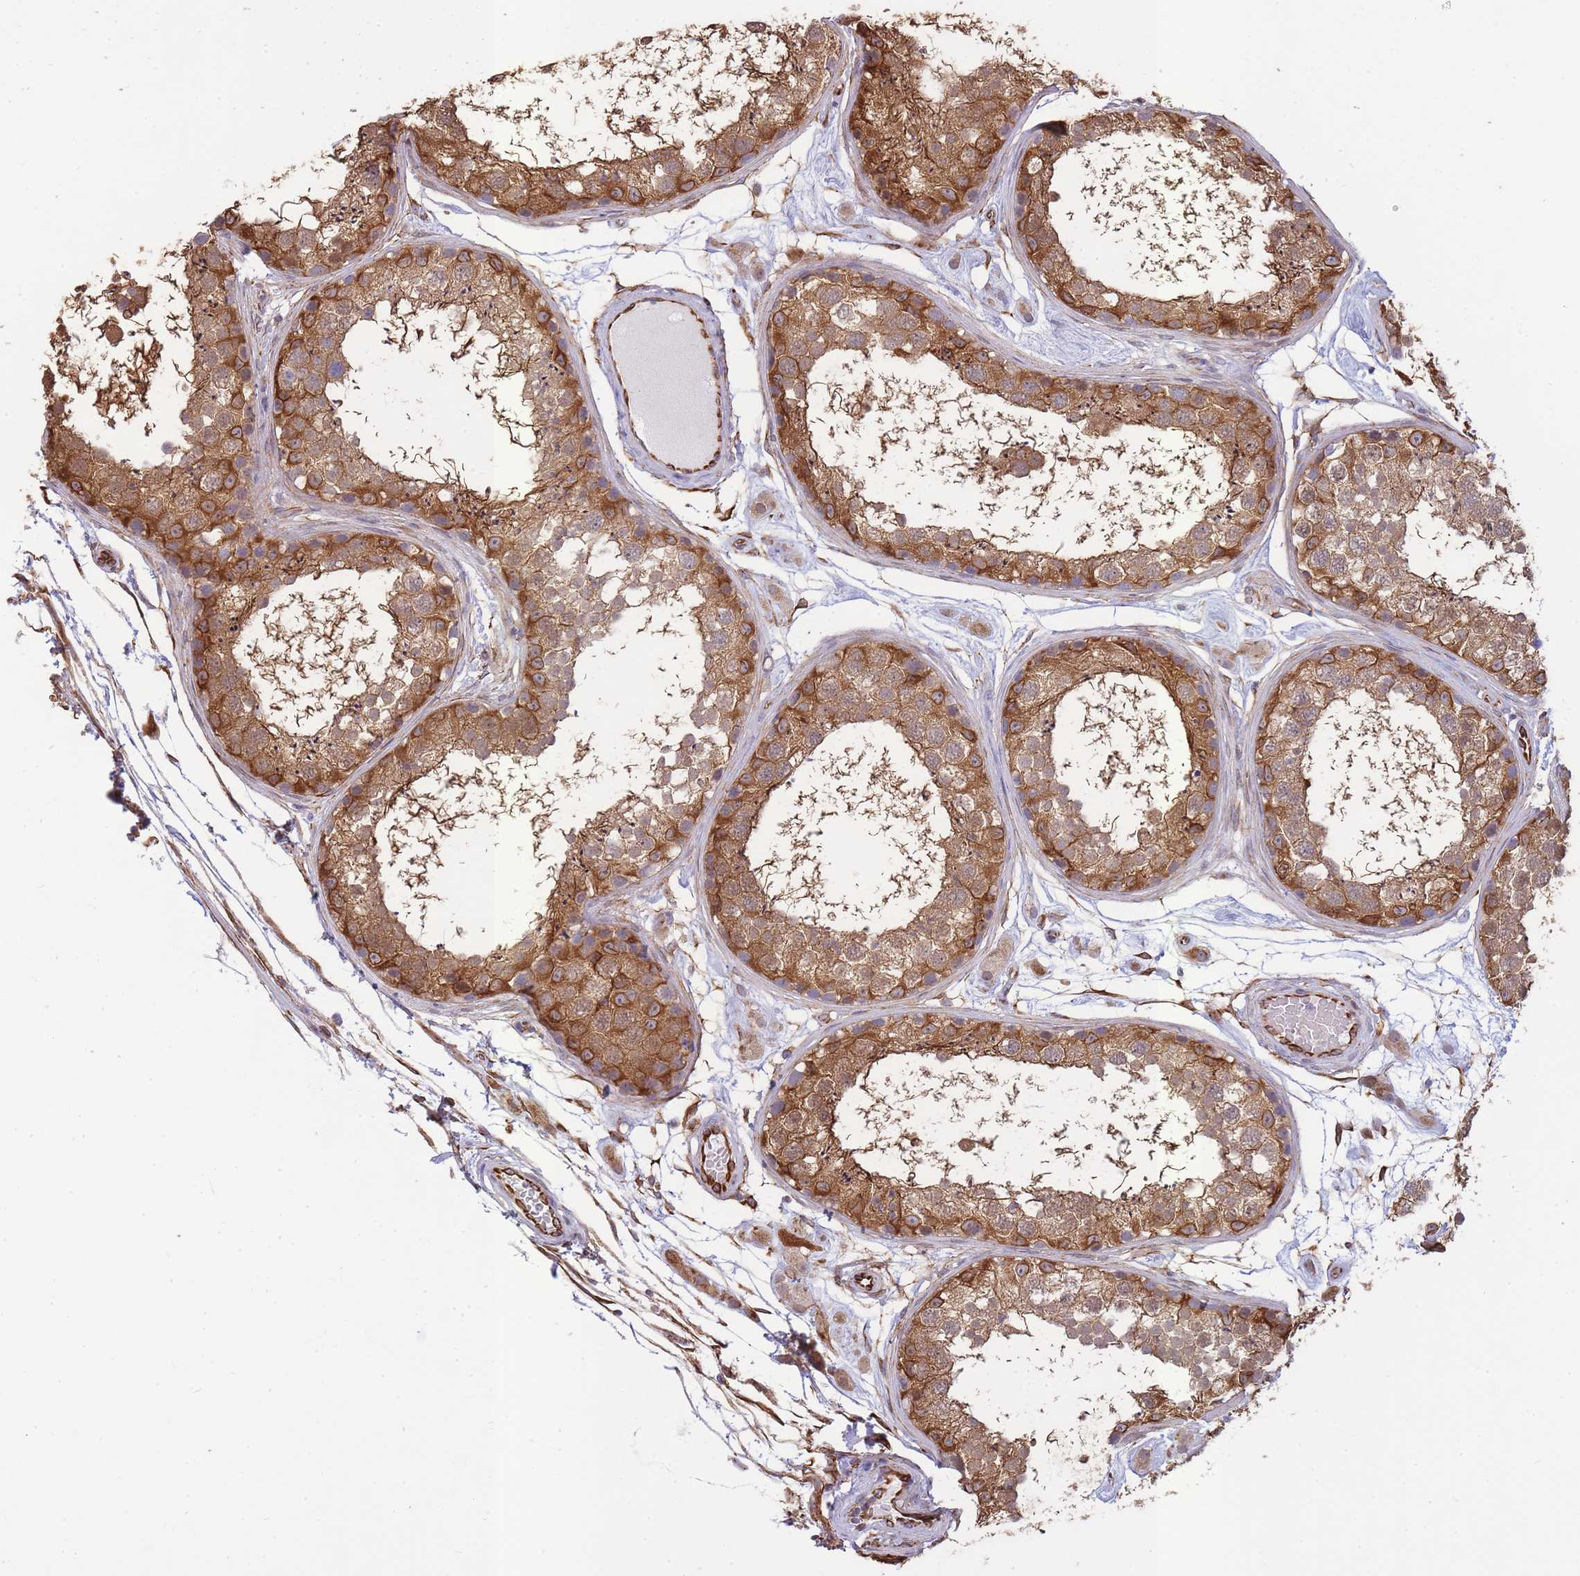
{"staining": {"intensity": "strong", "quantity": ">75%", "location": "cytoplasmic/membranous,nuclear"}, "tissue": "testis", "cell_type": "Cells in seminiferous ducts", "image_type": "normal", "snomed": [{"axis": "morphology", "description": "Normal tissue, NOS"}, {"axis": "topography", "description": "Testis"}], "caption": "The immunohistochemical stain shows strong cytoplasmic/membranous,nuclear positivity in cells in seminiferous ducts of normal testis. (DAB (3,3'-diaminobenzidine) IHC, brown staining for protein, blue staining for nuclei).", "gene": "ECPAS", "patient": {"sex": "male", "age": 25}}